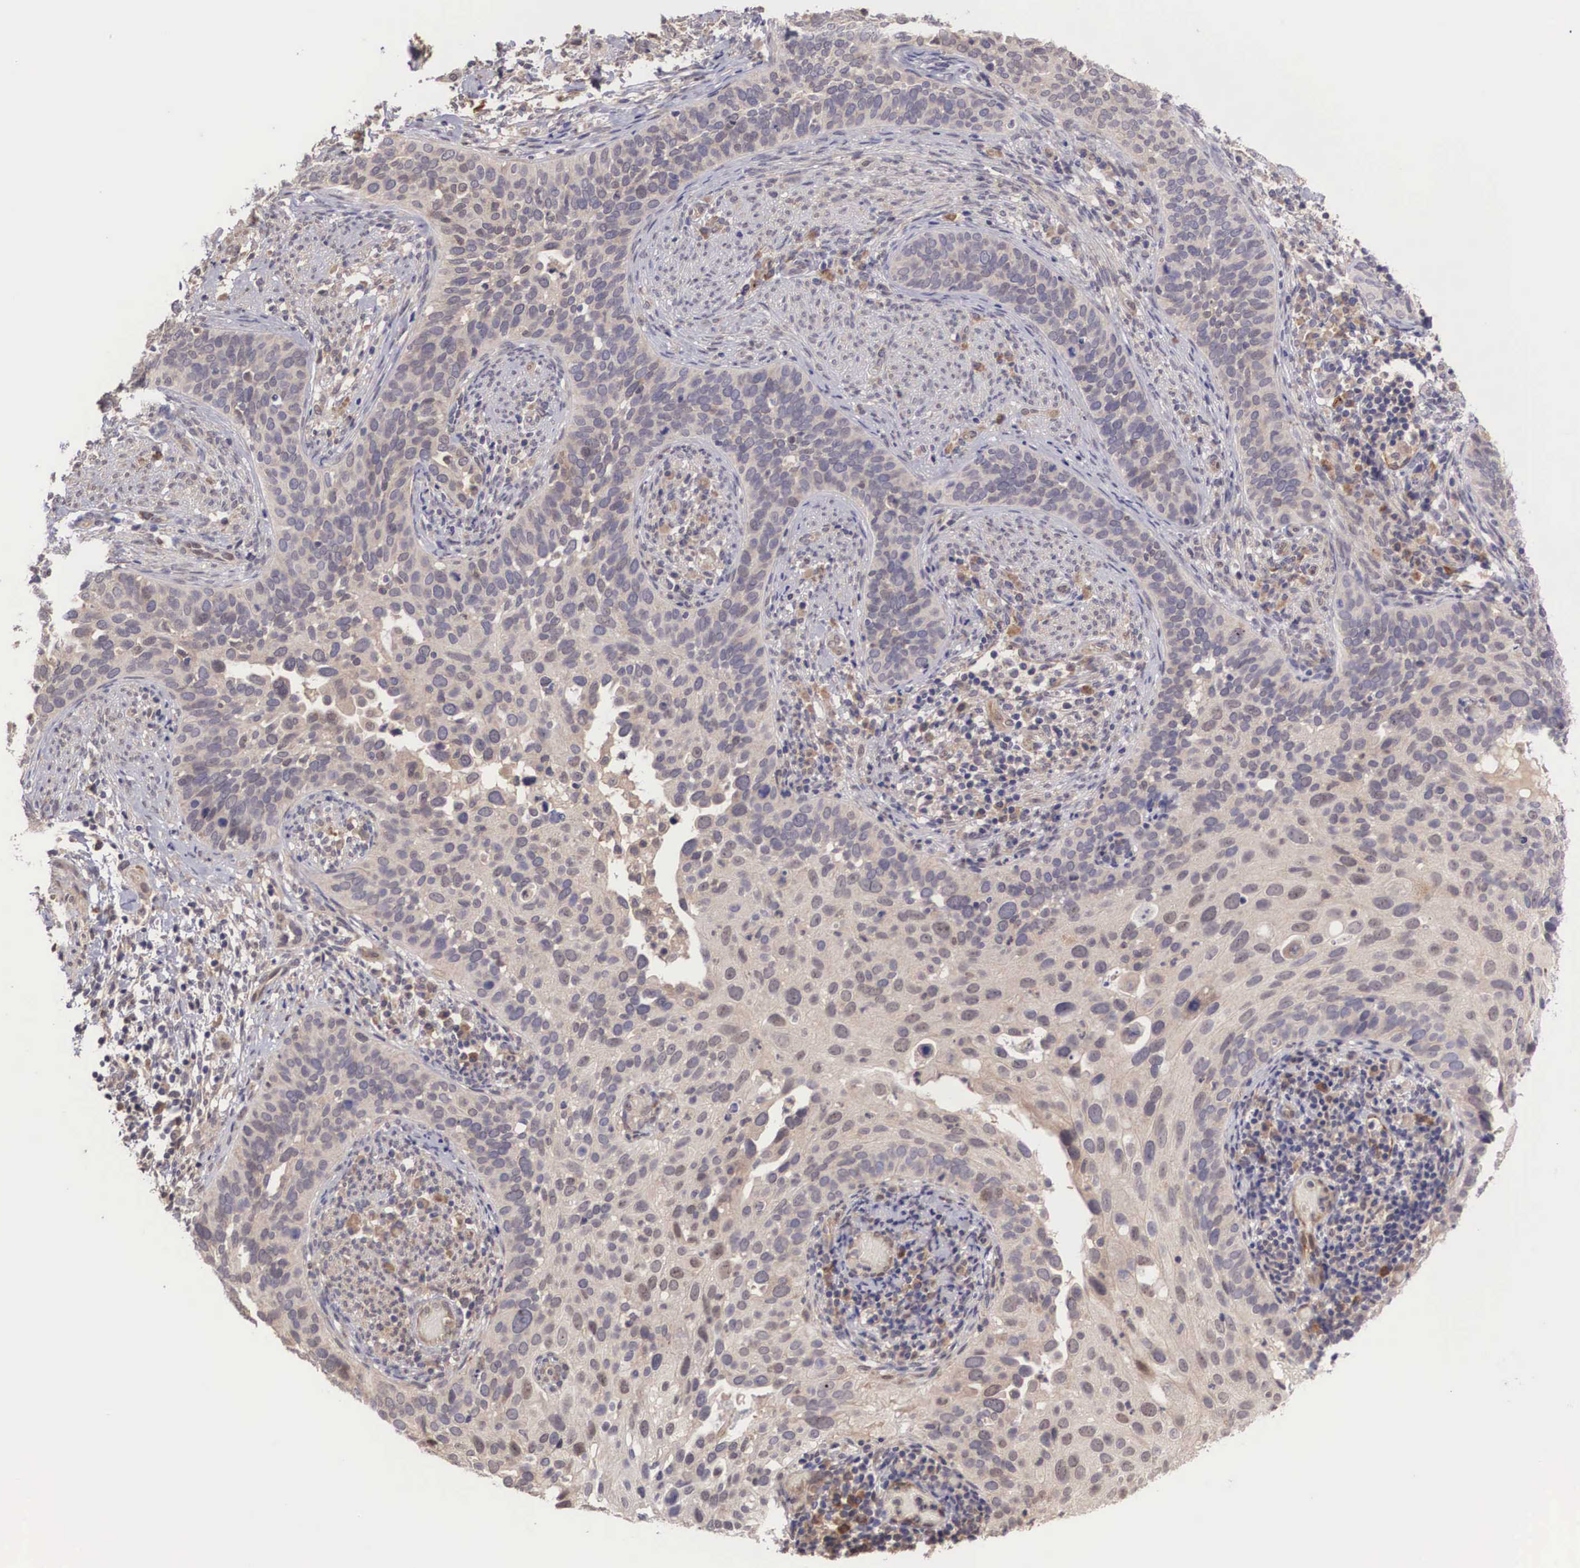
{"staining": {"intensity": "weak", "quantity": ">75%", "location": "cytoplasmic/membranous"}, "tissue": "cervical cancer", "cell_type": "Tumor cells", "image_type": "cancer", "snomed": [{"axis": "morphology", "description": "Squamous cell carcinoma, NOS"}, {"axis": "topography", "description": "Cervix"}], "caption": "Tumor cells demonstrate low levels of weak cytoplasmic/membranous staining in about >75% of cells in squamous cell carcinoma (cervical).", "gene": "DNAJB7", "patient": {"sex": "female", "age": 31}}